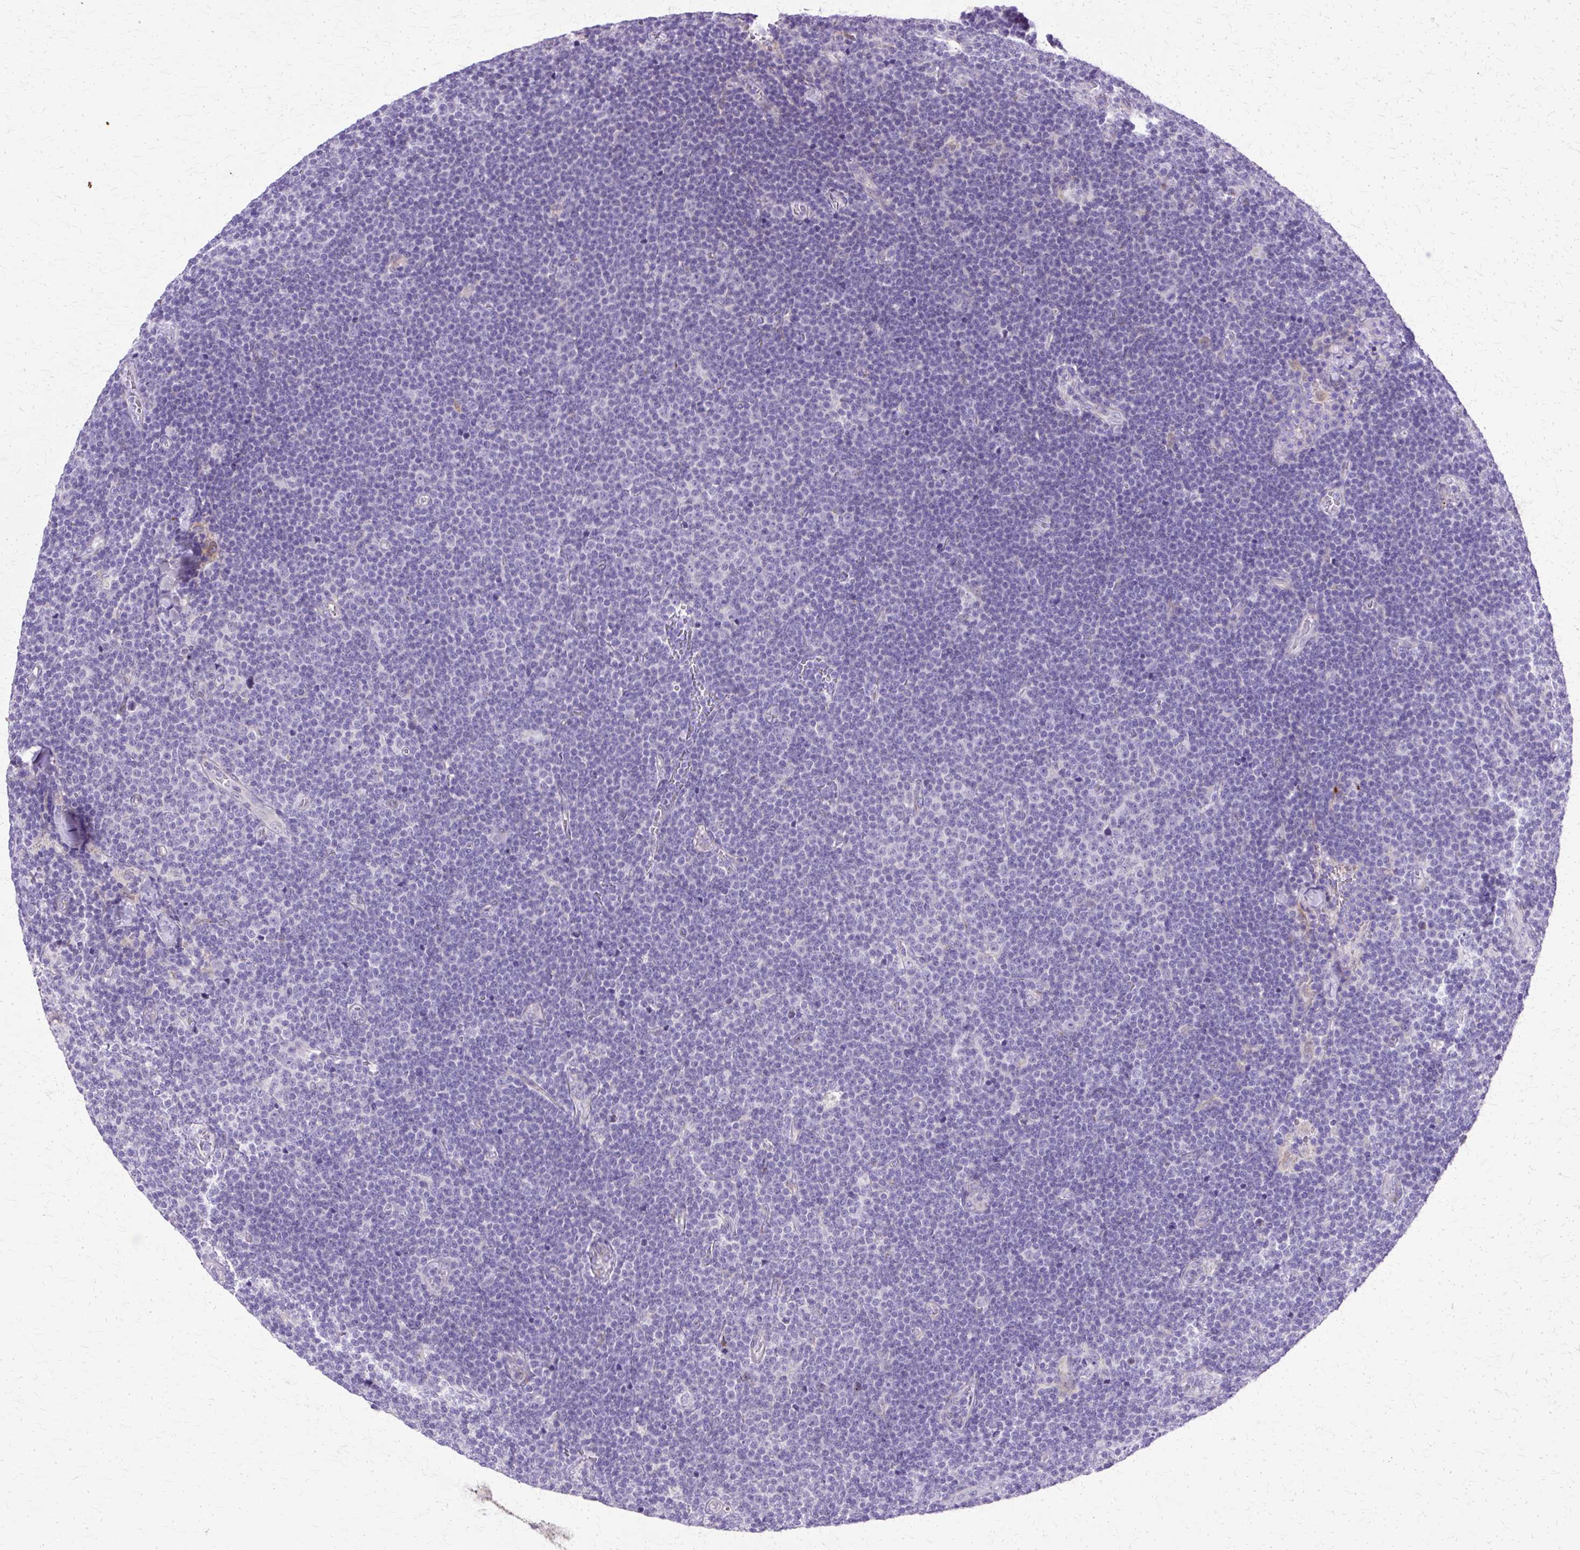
{"staining": {"intensity": "negative", "quantity": "none", "location": "none"}, "tissue": "lymphoma", "cell_type": "Tumor cells", "image_type": "cancer", "snomed": [{"axis": "morphology", "description": "Malignant lymphoma, non-Hodgkin's type, Low grade"}, {"axis": "topography", "description": "Lymph node"}], "caption": "Immunohistochemical staining of human low-grade malignant lymphoma, non-Hodgkin's type demonstrates no significant expression in tumor cells.", "gene": "TBC1D3G", "patient": {"sex": "male", "age": 48}}